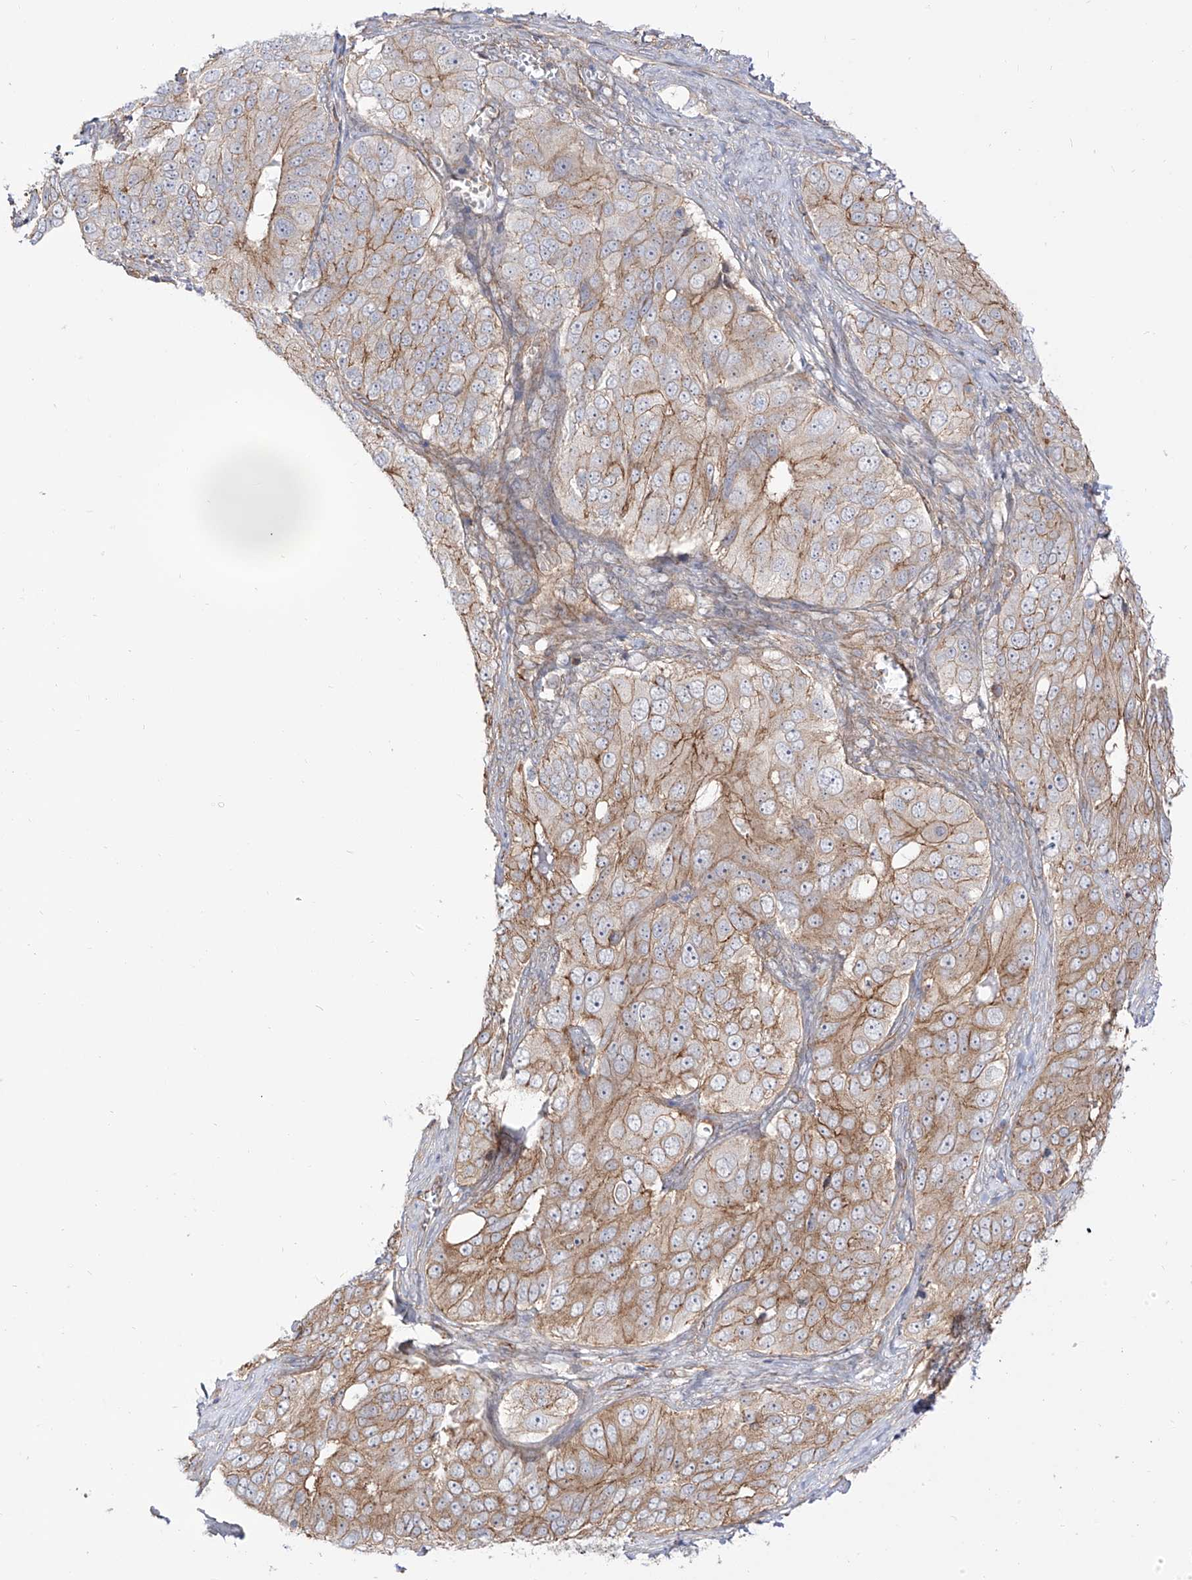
{"staining": {"intensity": "moderate", "quantity": "25%-75%", "location": "cytoplasmic/membranous"}, "tissue": "ovarian cancer", "cell_type": "Tumor cells", "image_type": "cancer", "snomed": [{"axis": "morphology", "description": "Carcinoma, endometroid"}, {"axis": "topography", "description": "Ovary"}], "caption": "A histopathology image of ovarian endometroid carcinoma stained for a protein displays moderate cytoplasmic/membranous brown staining in tumor cells. (DAB IHC, brown staining for protein, blue staining for nuclei).", "gene": "ZNF180", "patient": {"sex": "female", "age": 51}}